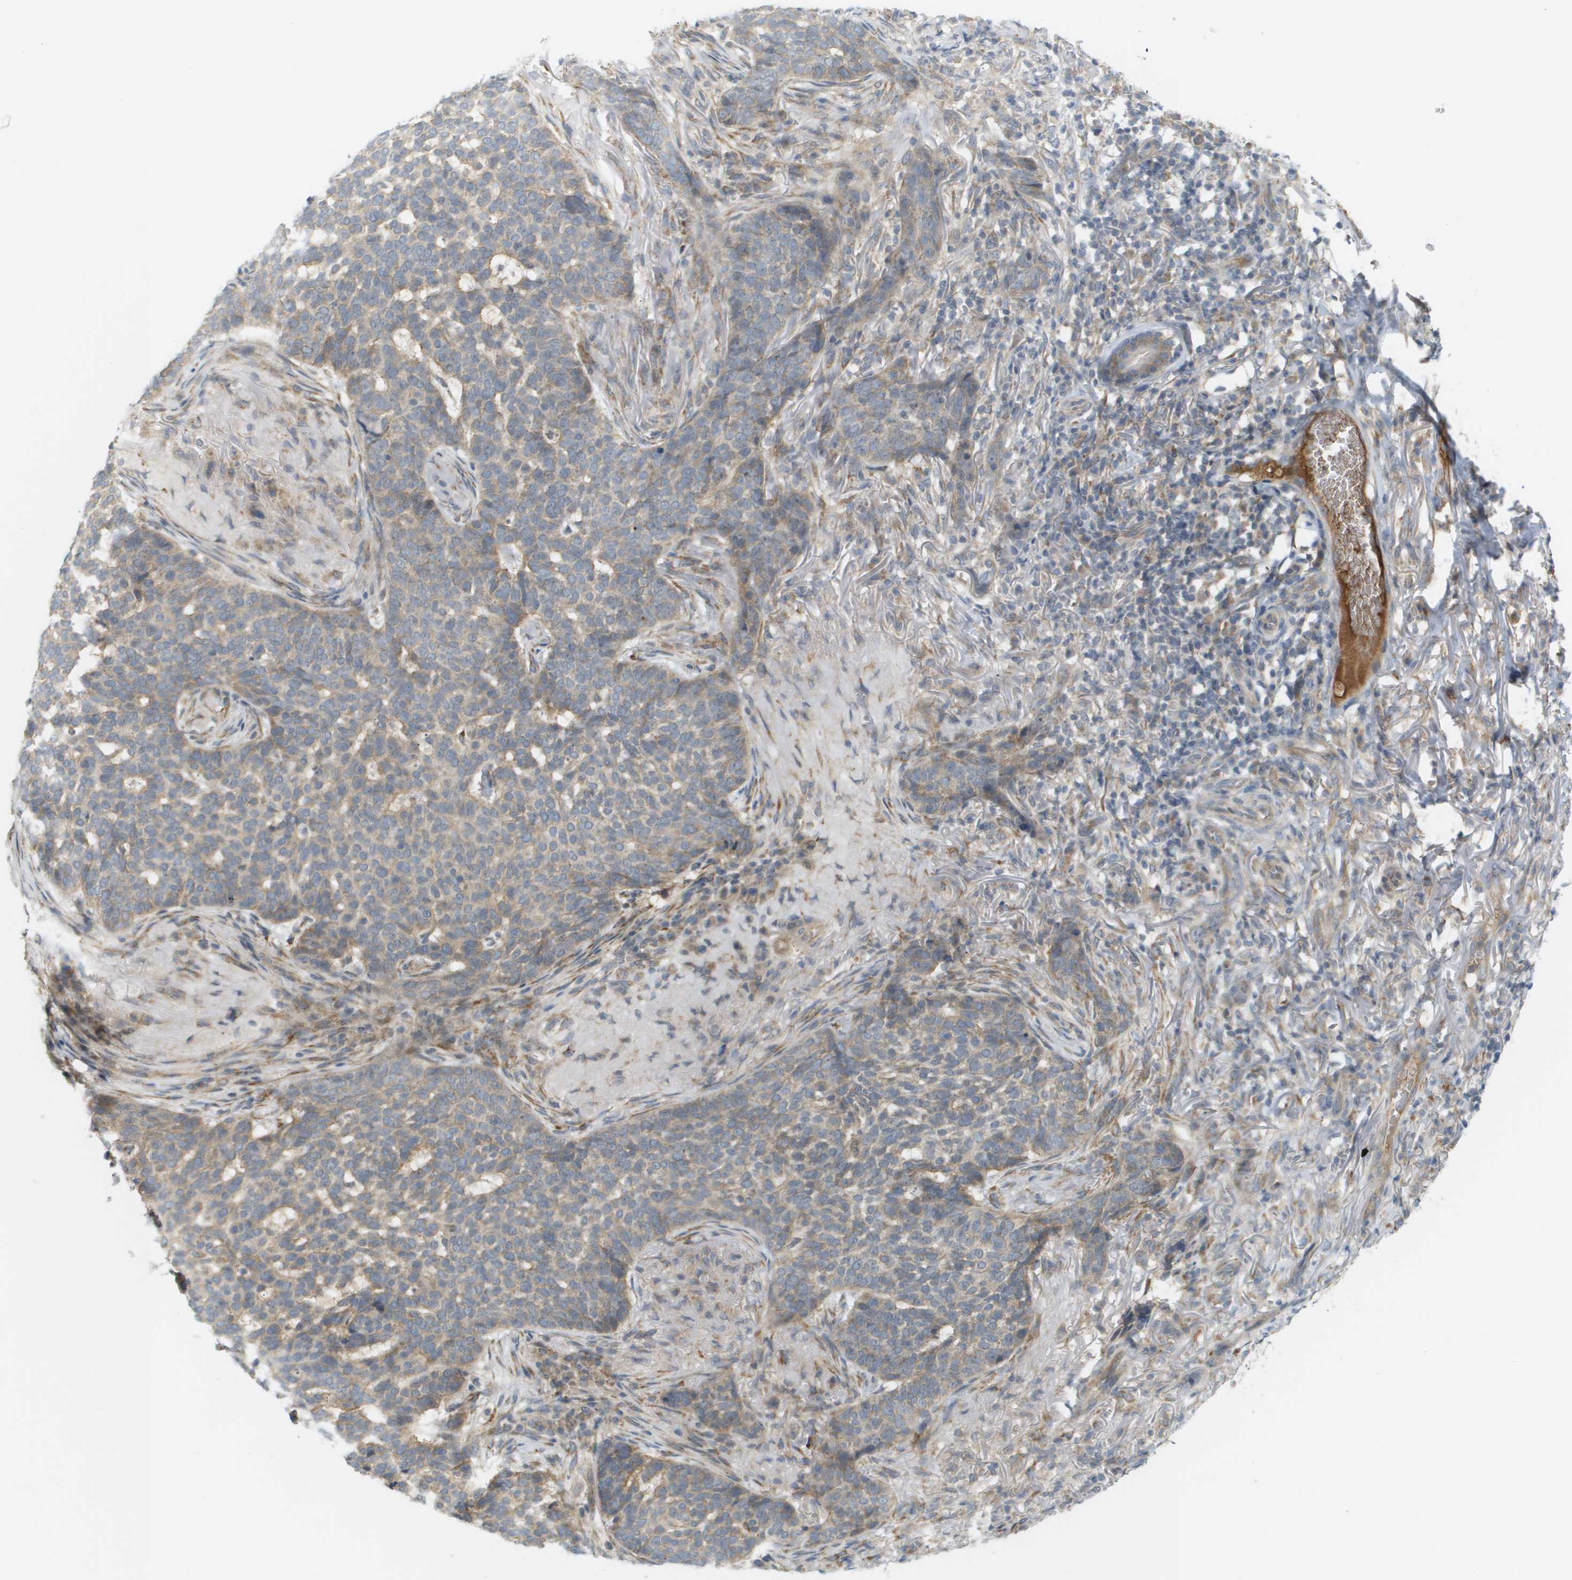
{"staining": {"intensity": "weak", "quantity": "25%-75%", "location": "cytoplasmic/membranous"}, "tissue": "skin cancer", "cell_type": "Tumor cells", "image_type": "cancer", "snomed": [{"axis": "morphology", "description": "Basal cell carcinoma"}, {"axis": "topography", "description": "Skin"}], "caption": "High-power microscopy captured an immunohistochemistry (IHC) micrograph of skin cancer, revealing weak cytoplasmic/membranous staining in approximately 25%-75% of tumor cells.", "gene": "PROC", "patient": {"sex": "male", "age": 85}}